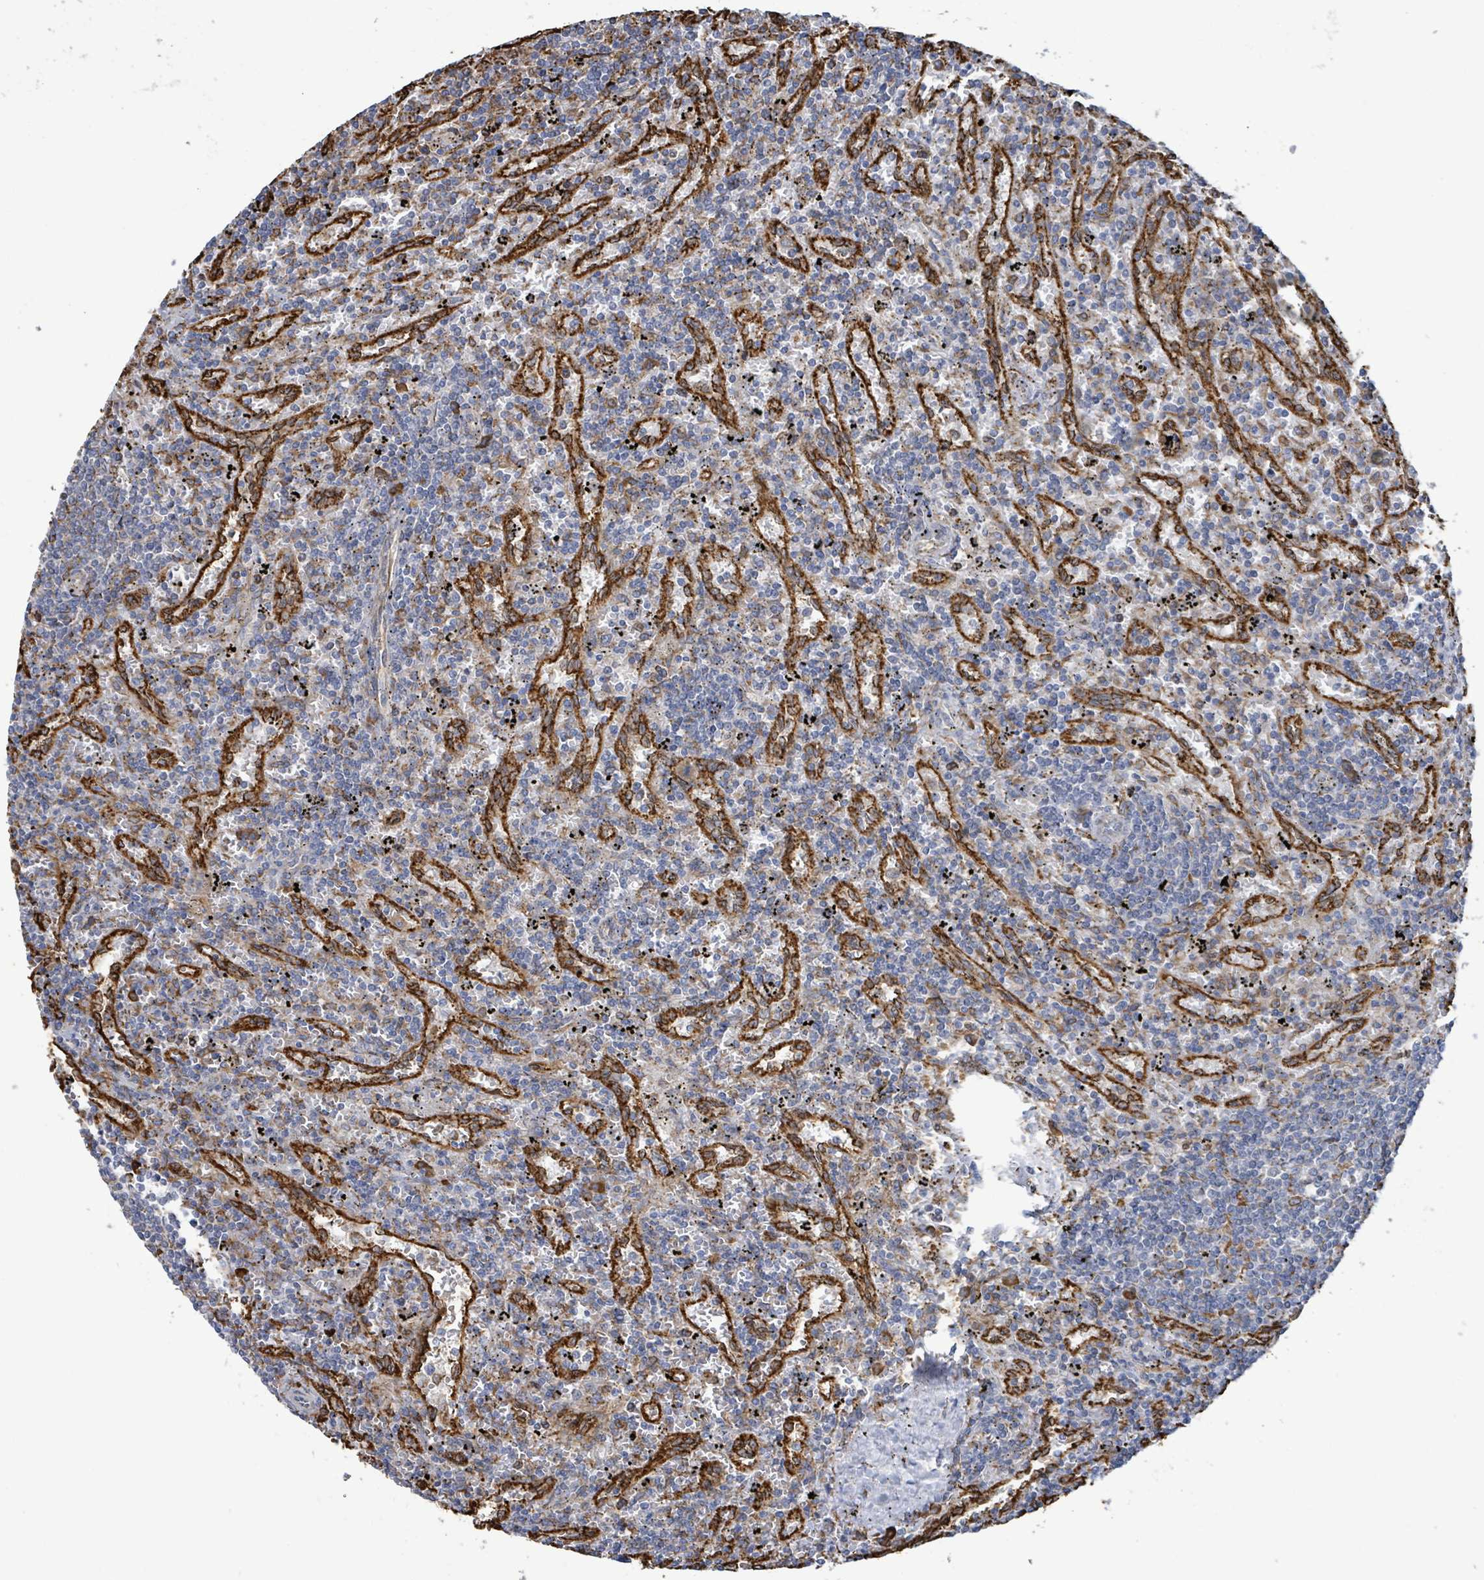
{"staining": {"intensity": "negative", "quantity": "none", "location": "none"}, "tissue": "lymphoma", "cell_type": "Tumor cells", "image_type": "cancer", "snomed": [{"axis": "morphology", "description": "Malignant lymphoma, non-Hodgkin's type, Low grade"}, {"axis": "topography", "description": "Spleen"}], "caption": "An image of lymphoma stained for a protein reveals no brown staining in tumor cells.", "gene": "RFPL4A", "patient": {"sex": "male", "age": 76}}